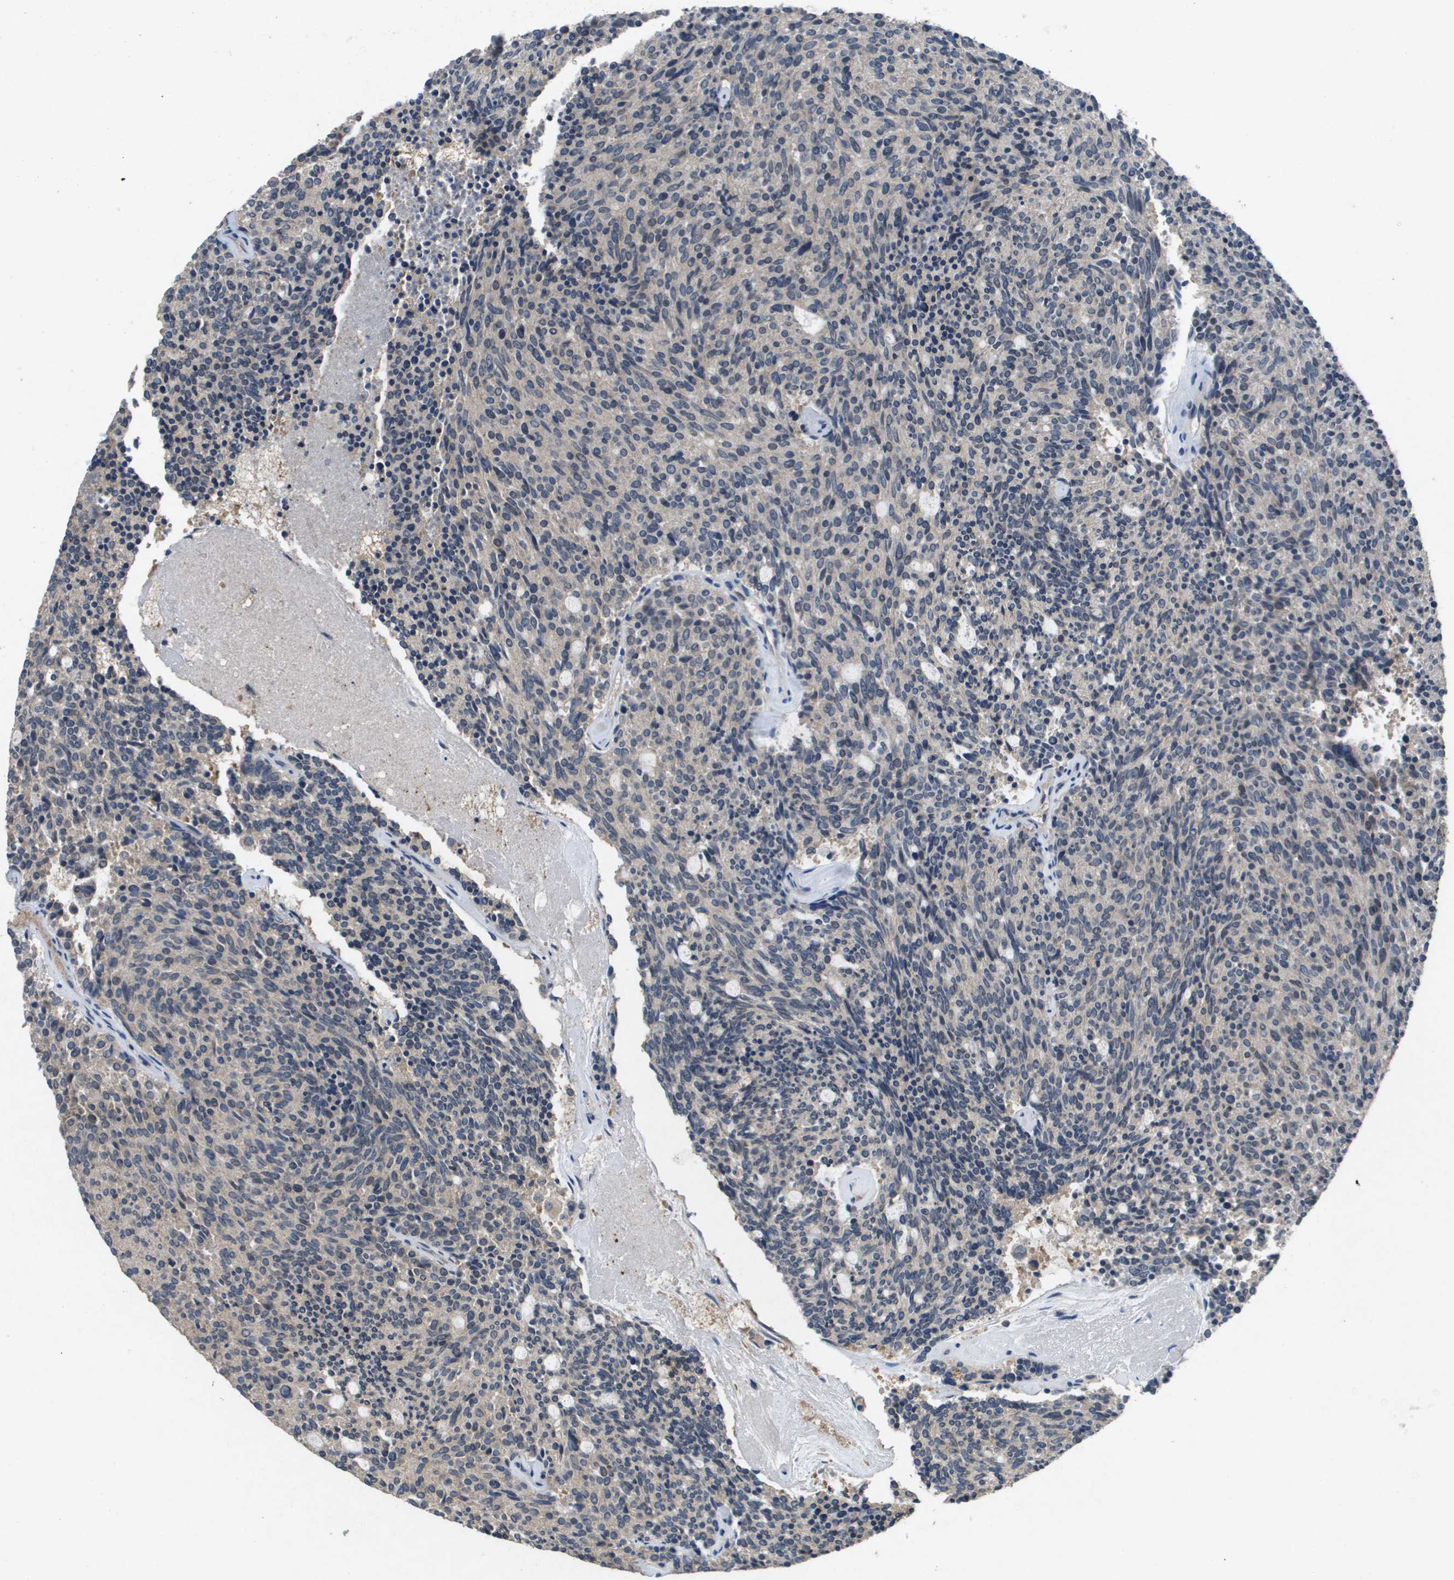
{"staining": {"intensity": "negative", "quantity": "none", "location": "none"}, "tissue": "carcinoid", "cell_type": "Tumor cells", "image_type": "cancer", "snomed": [{"axis": "morphology", "description": "Carcinoid, malignant, NOS"}, {"axis": "topography", "description": "Pancreas"}], "caption": "This histopathology image is of carcinoid stained with immunohistochemistry (IHC) to label a protein in brown with the nuclei are counter-stained blue. There is no staining in tumor cells.", "gene": "PROC", "patient": {"sex": "female", "age": 54}}